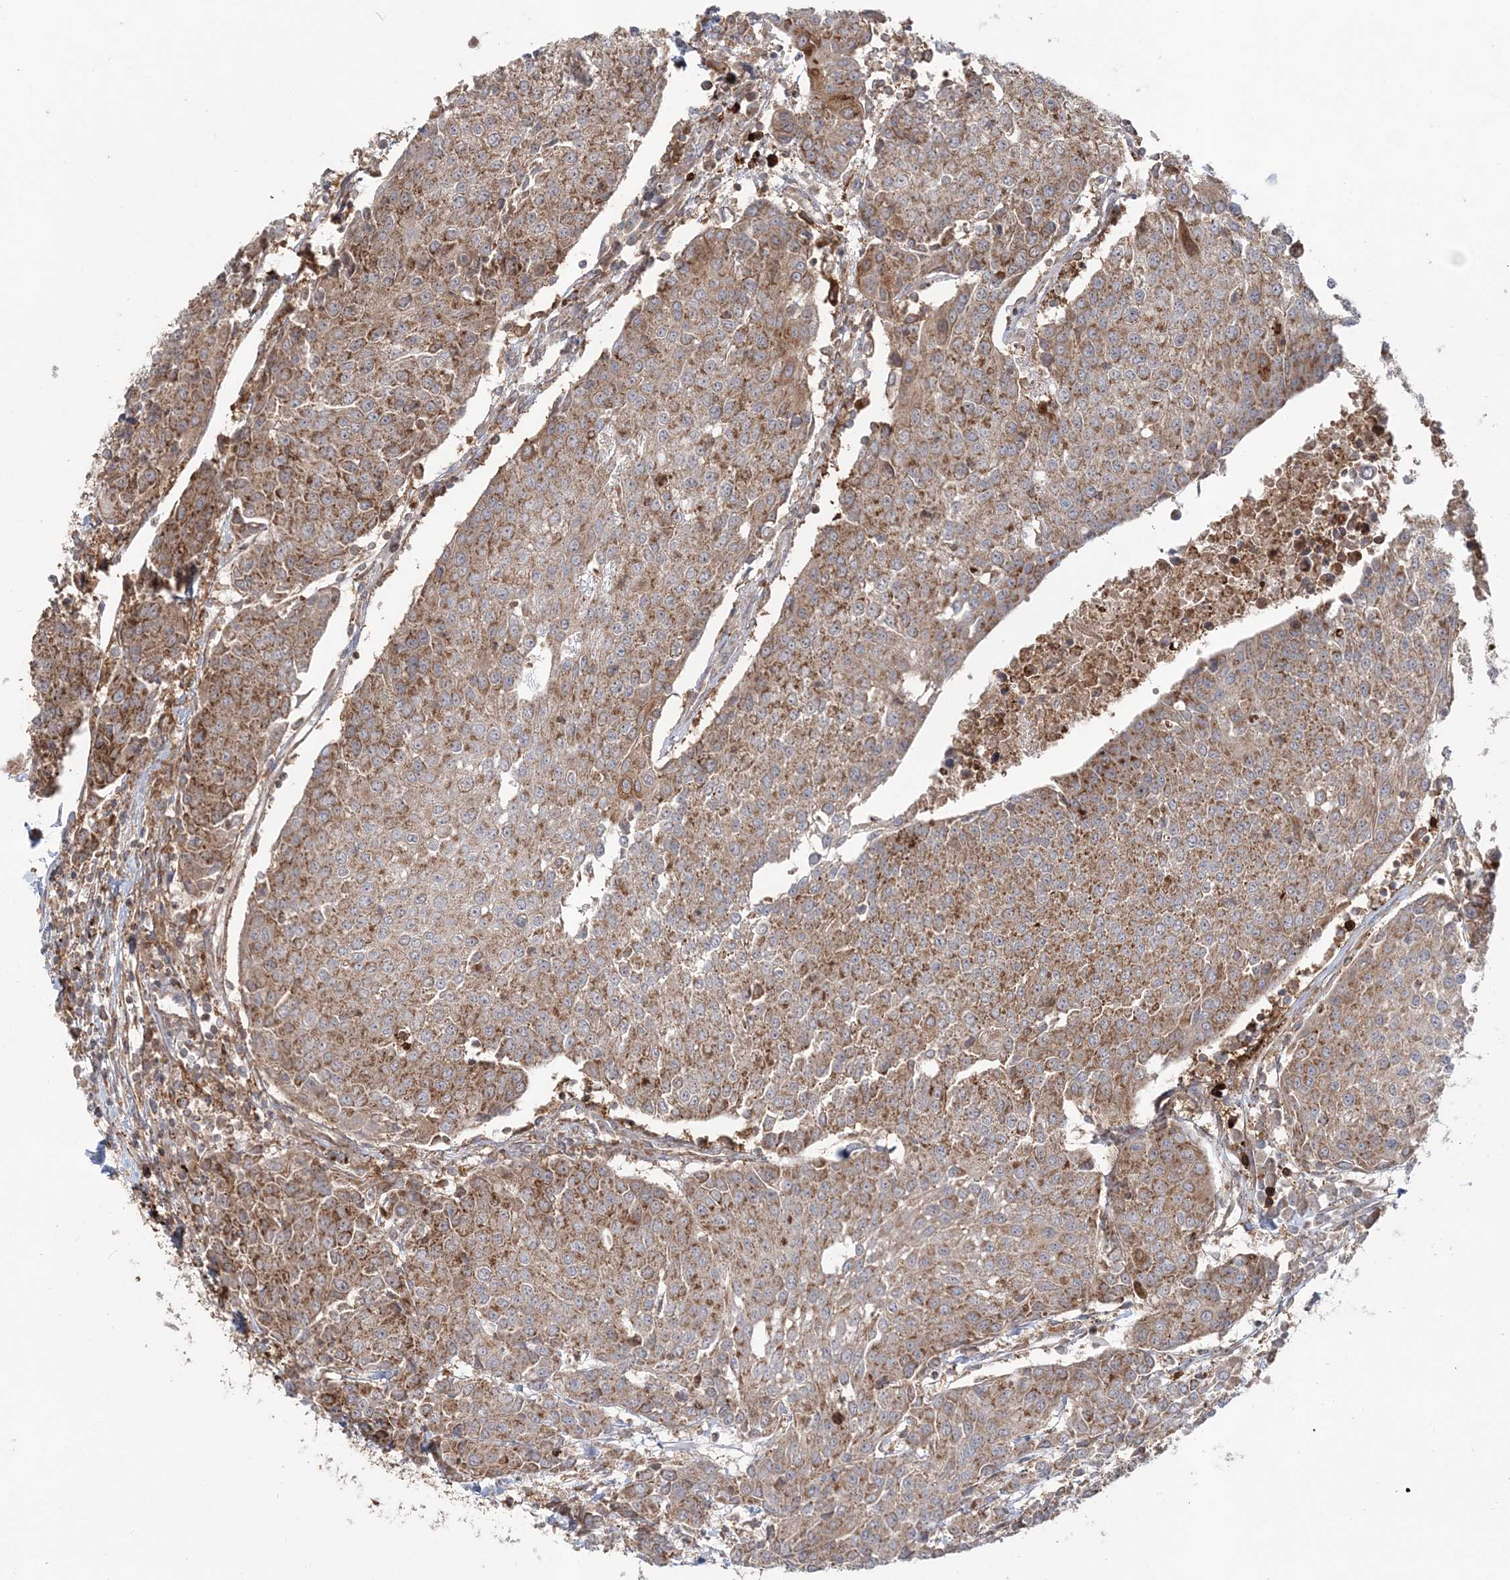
{"staining": {"intensity": "moderate", "quantity": ">75%", "location": "cytoplasmic/membranous"}, "tissue": "urothelial cancer", "cell_type": "Tumor cells", "image_type": "cancer", "snomed": [{"axis": "morphology", "description": "Urothelial carcinoma, High grade"}, {"axis": "topography", "description": "Urinary bladder"}], "caption": "Tumor cells display medium levels of moderate cytoplasmic/membranous expression in approximately >75% of cells in human urothelial carcinoma (high-grade).", "gene": "LRPPRC", "patient": {"sex": "female", "age": 85}}